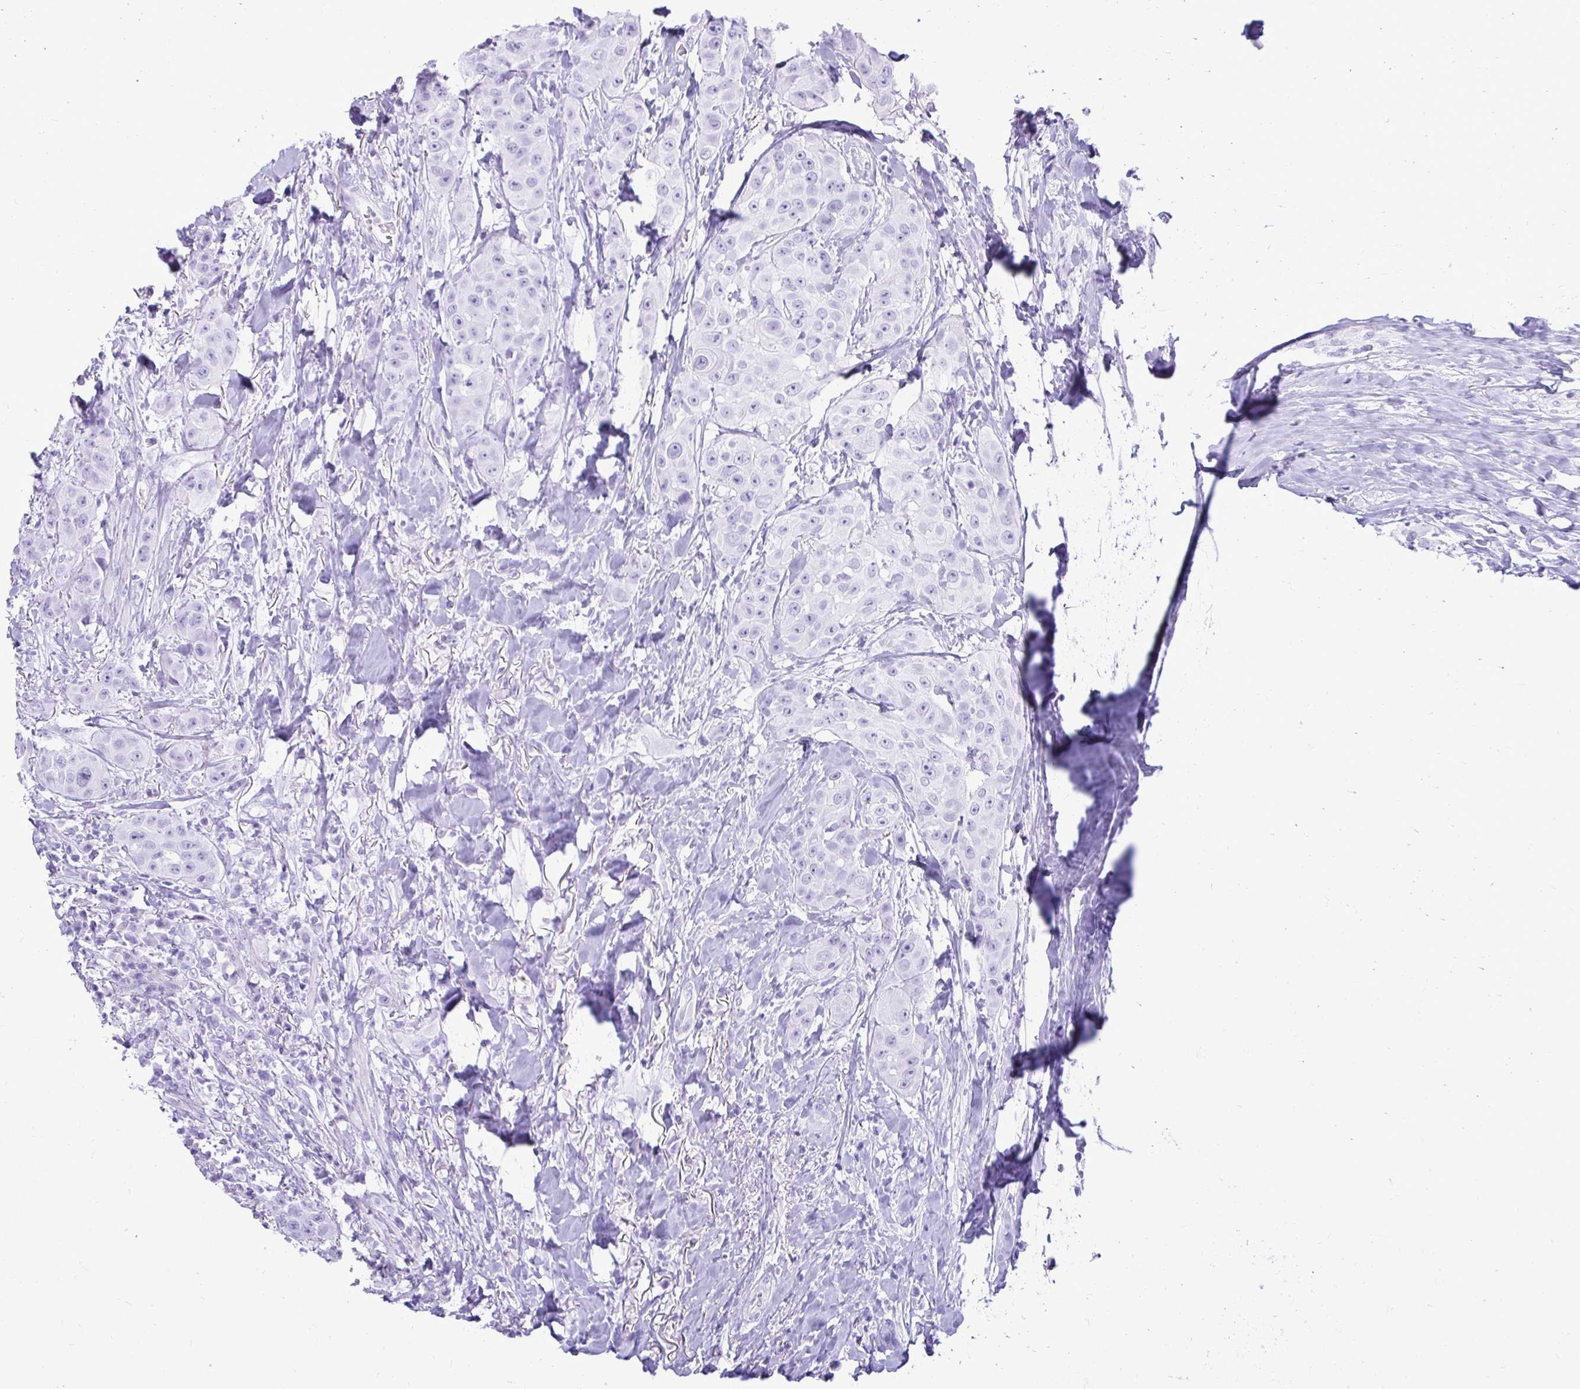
{"staining": {"intensity": "negative", "quantity": "none", "location": "none"}, "tissue": "head and neck cancer", "cell_type": "Tumor cells", "image_type": "cancer", "snomed": [{"axis": "morphology", "description": "Squamous cell carcinoma, NOS"}, {"axis": "topography", "description": "Head-Neck"}], "caption": "The IHC micrograph has no significant expression in tumor cells of head and neck cancer (squamous cell carcinoma) tissue.", "gene": "ATP4B", "patient": {"sex": "male", "age": 83}}